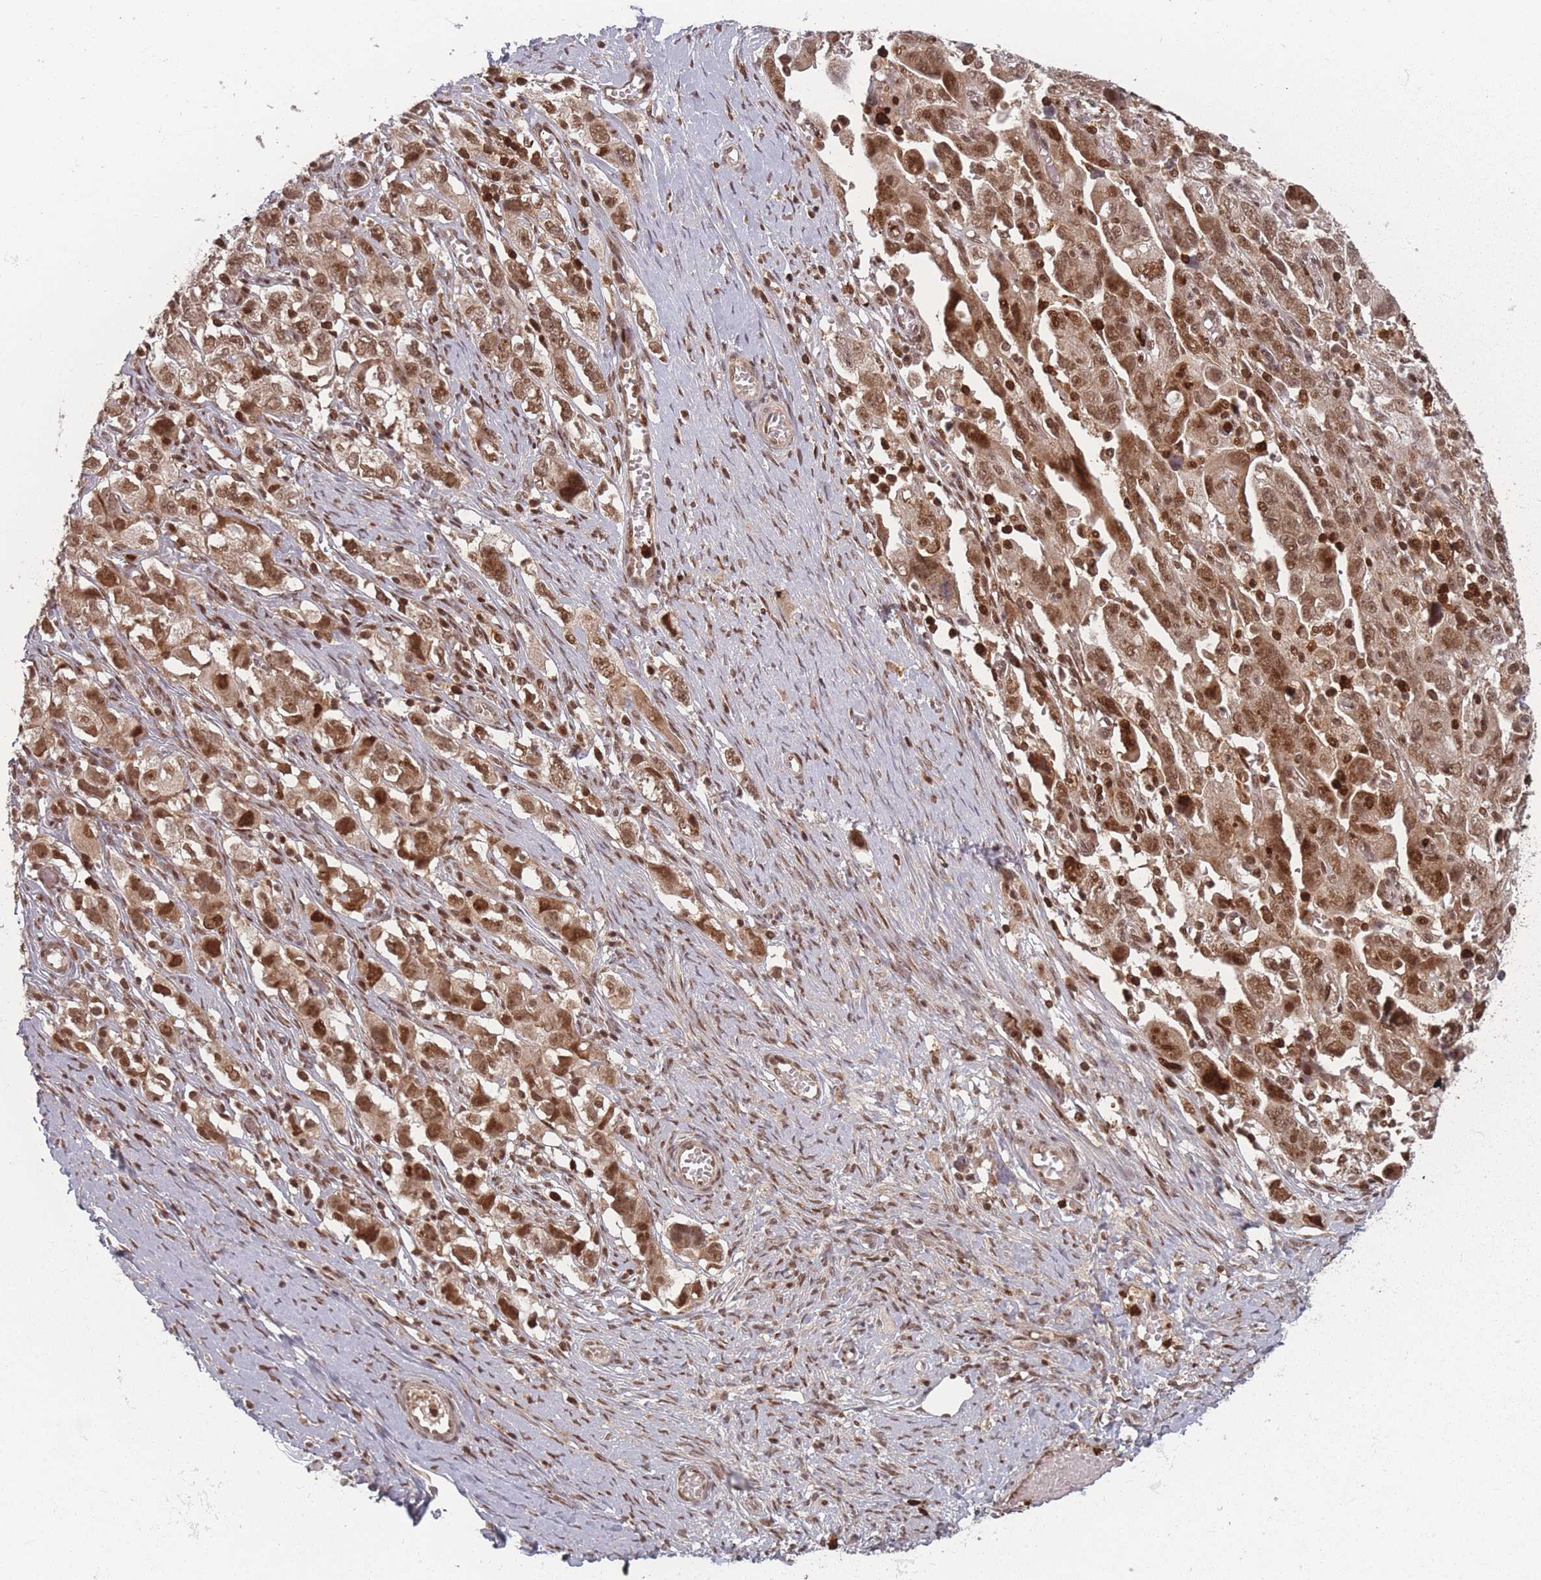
{"staining": {"intensity": "moderate", "quantity": ">75%", "location": "nuclear"}, "tissue": "ovarian cancer", "cell_type": "Tumor cells", "image_type": "cancer", "snomed": [{"axis": "morphology", "description": "Carcinoma, NOS"}, {"axis": "morphology", "description": "Cystadenocarcinoma, serous, NOS"}, {"axis": "topography", "description": "Ovary"}], "caption": "High-magnification brightfield microscopy of ovarian cancer (serous cystadenocarcinoma) stained with DAB (3,3'-diaminobenzidine) (brown) and counterstained with hematoxylin (blue). tumor cells exhibit moderate nuclear expression is seen in about>75% of cells. The staining was performed using DAB (3,3'-diaminobenzidine), with brown indicating positive protein expression. Nuclei are stained blue with hematoxylin.", "gene": "WDR55", "patient": {"sex": "female", "age": 69}}